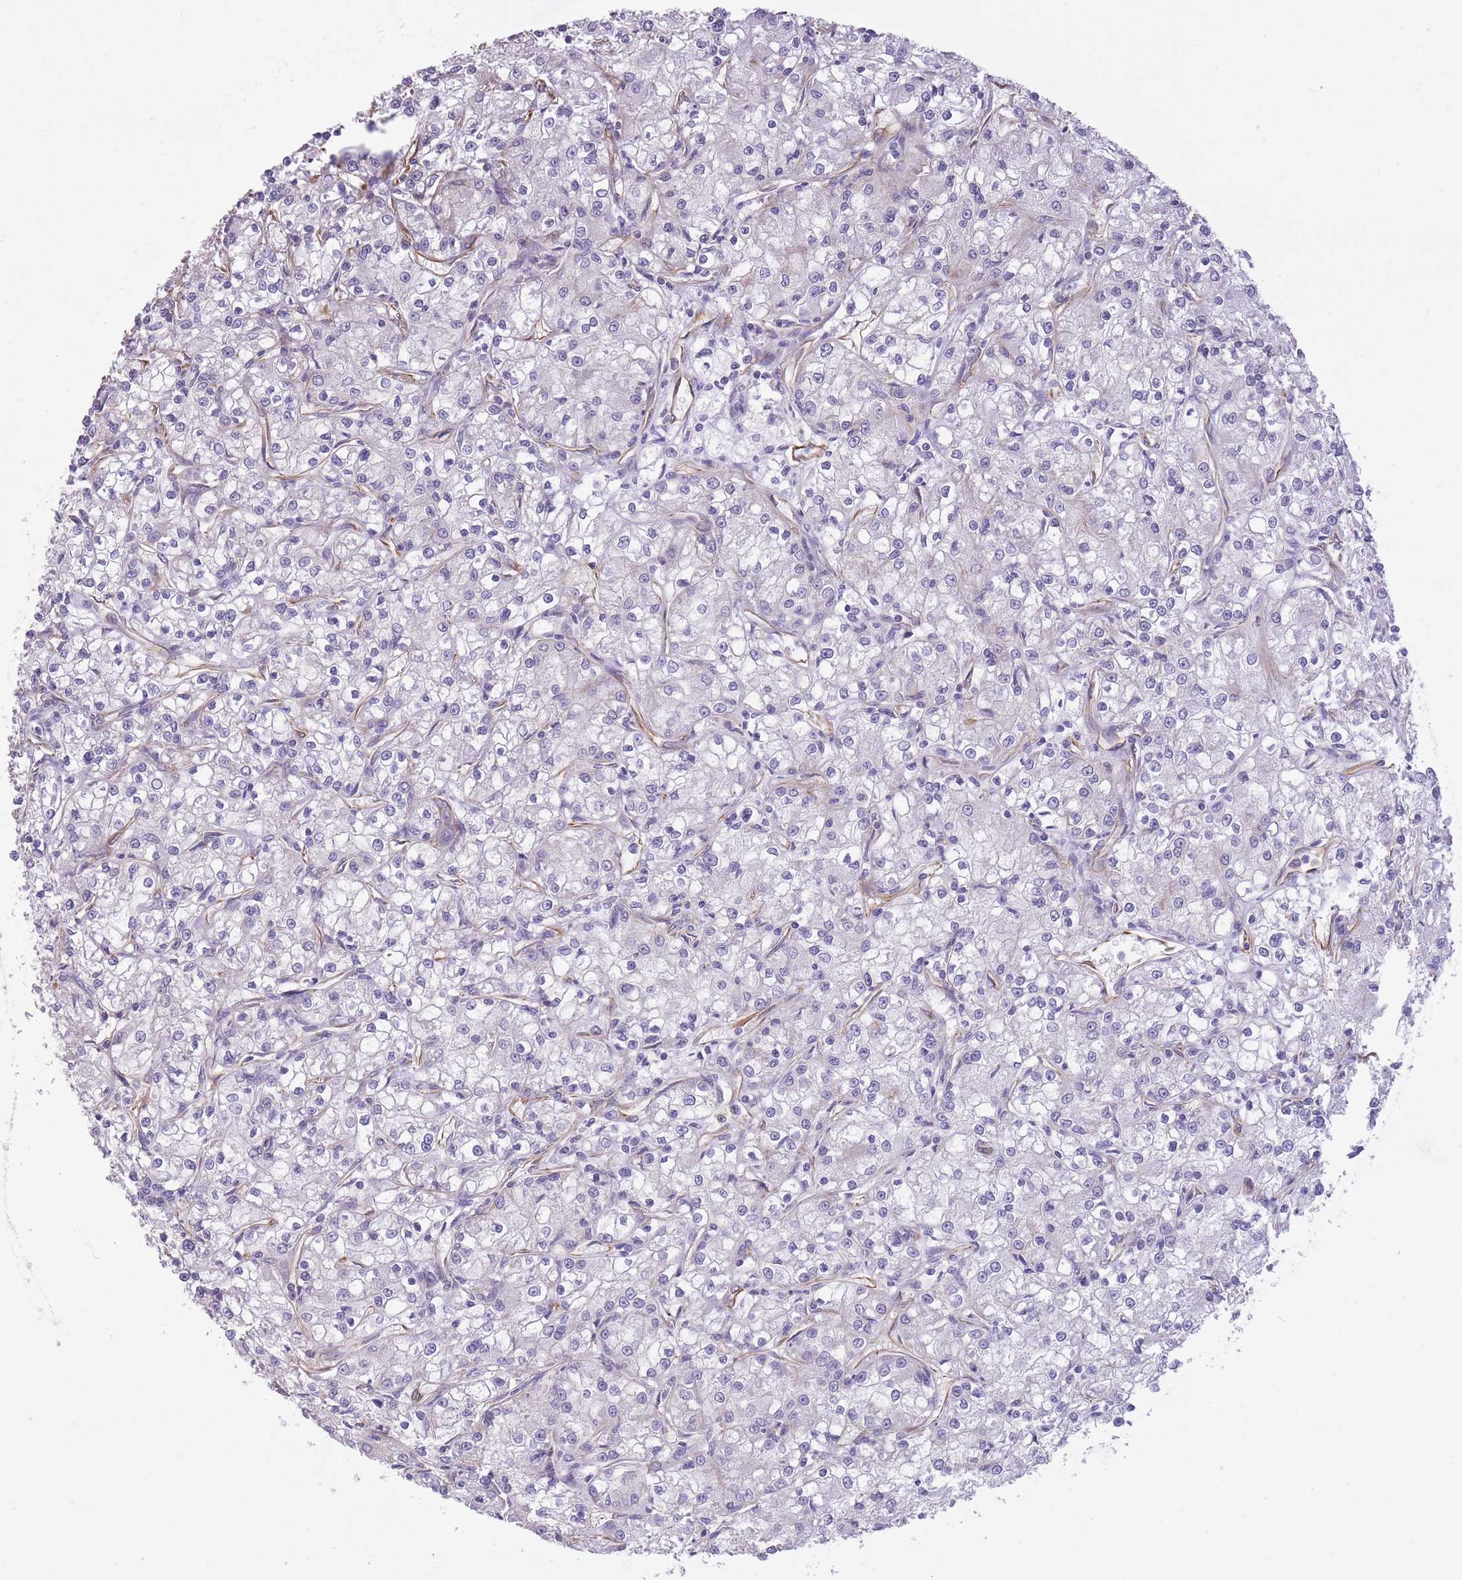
{"staining": {"intensity": "negative", "quantity": "none", "location": "none"}, "tissue": "renal cancer", "cell_type": "Tumor cells", "image_type": "cancer", "snomed": [{"axis": "morphology", "description": "Adenocarcinoma, NOS"}, {"axis": "topography", "description": "Kidney"}], "caption": "DAB immunohistochemical staining of renal adenocarcinoma displays no significant expression in tumor cells.", "gene": "ADD1", "patient": {"sex": "female", "age": 59}}